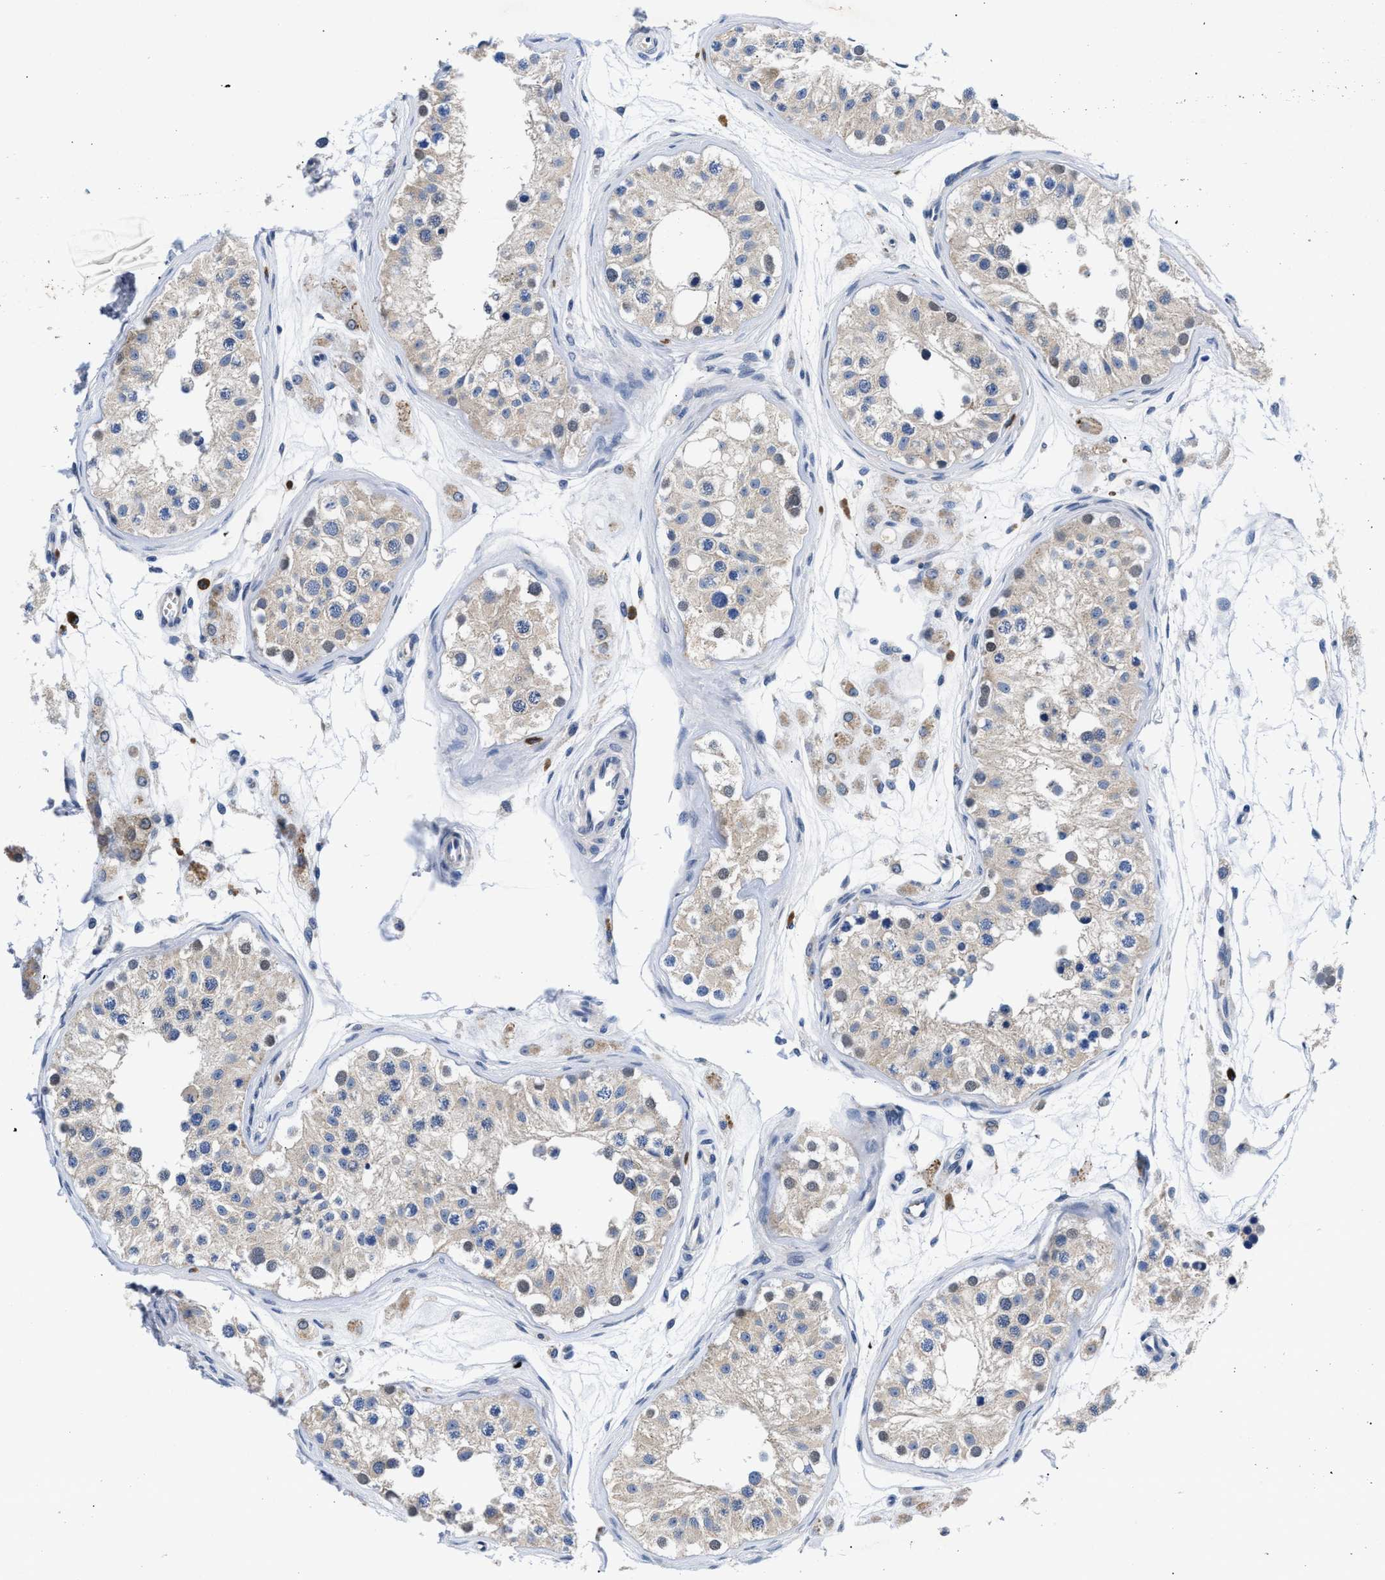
{"staining": {"intensity": "weak", "quantity": "<25%", "location": "cytoplasmic/membranous"}, "tissue": "testis", "cell_type": "Cells in seminiferous ducts", "image_type": "normal", "snomed": [{"axis": "morphology", "description": "Normal tissue, NOS"}, {"axis": "morphology", "description": "Adenocarcinoma, metastatic, NOS"}, {"axis": "topography", "description": "Testis"}], "caption": "Immunohistochemistry (IHC) image of normal testis: testis stained with DAB (3,3'-diaminobenzidine) displays no significant protein positivity in cells in seminiferous ducts. (Immunohistochemistry (IHC), brightfield microscopy, high magnification).", "gene": "RINT1", "patient": {"sex": "male", "age": 26}}